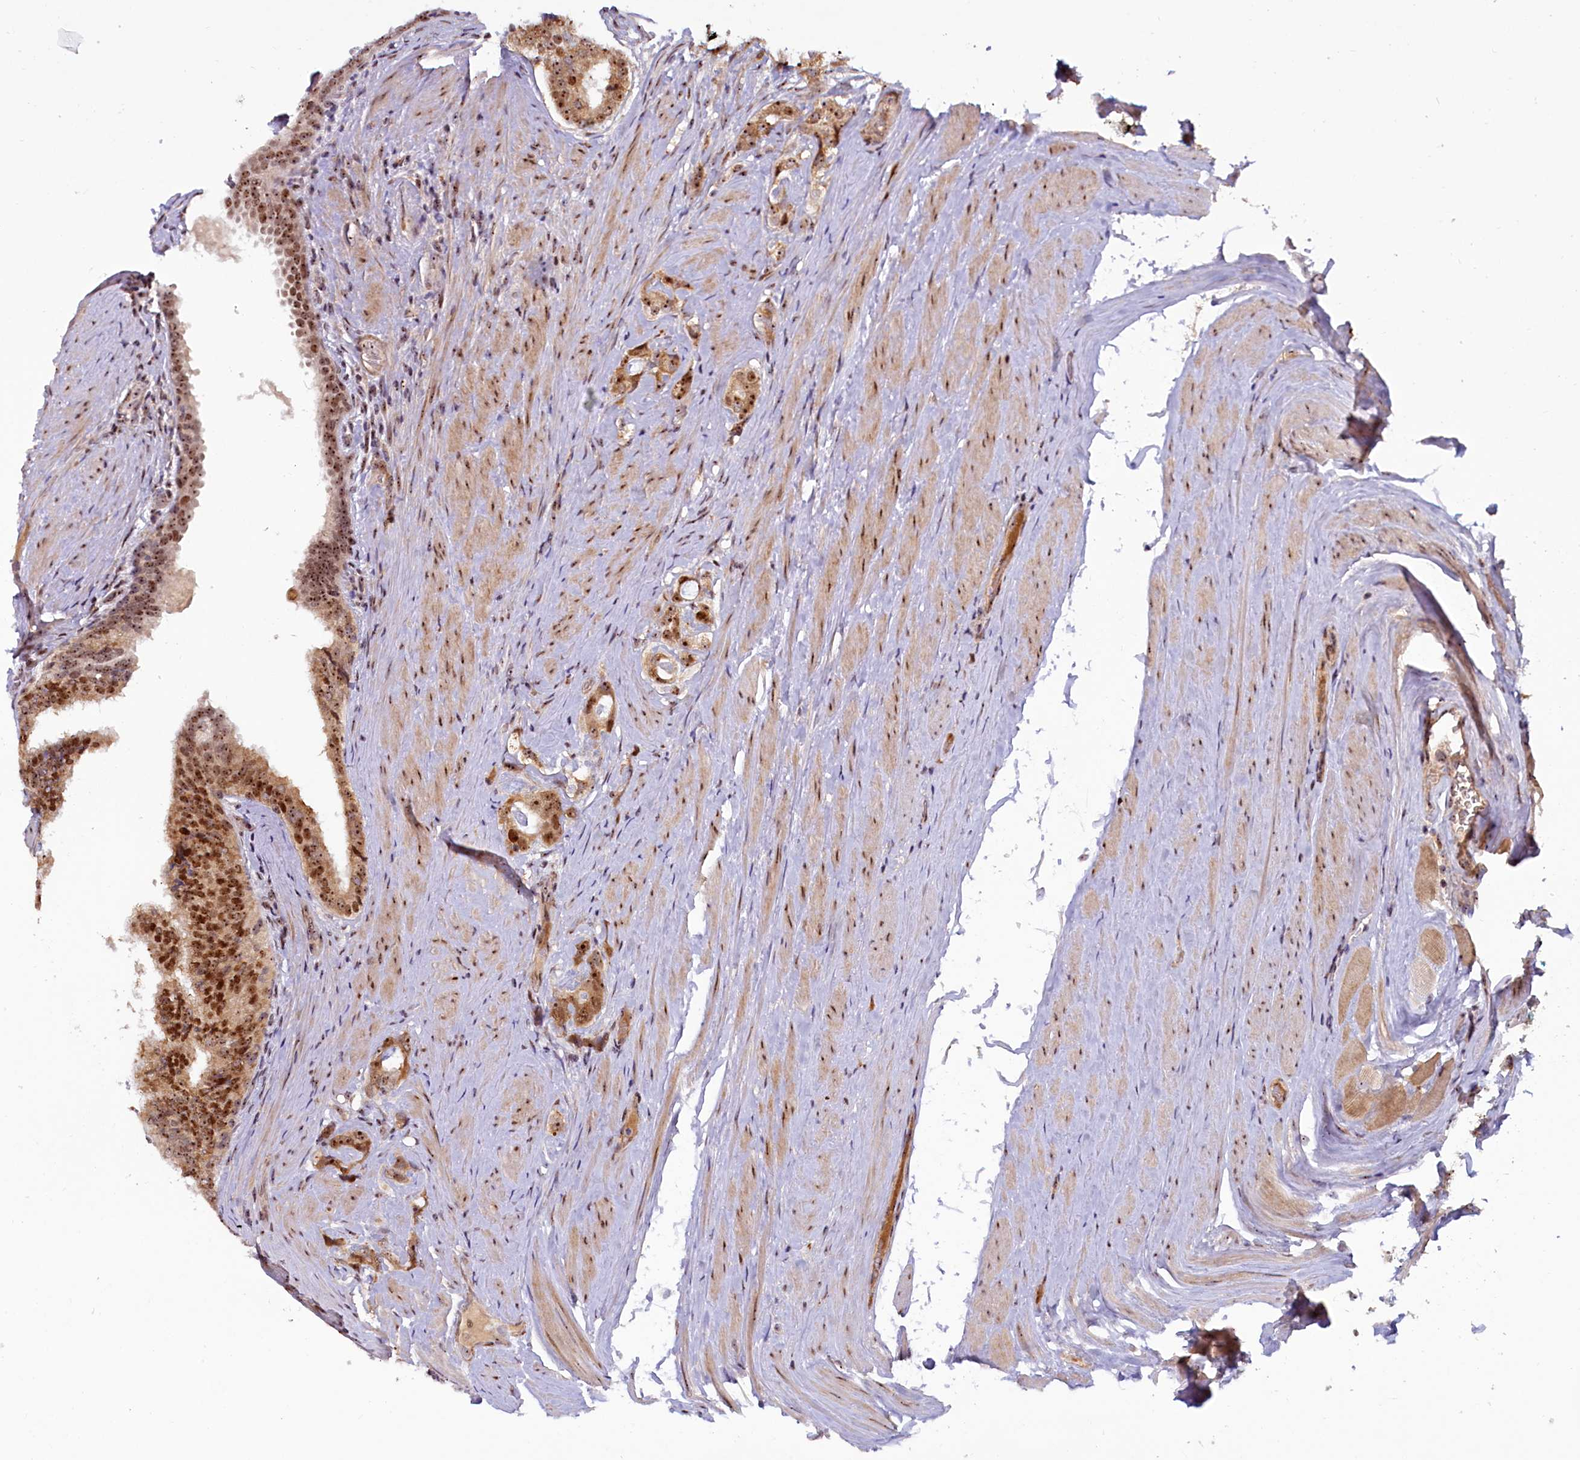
{"staining": {"intensity": "moderate", "quantity": ">75%", "location": "cytoplasmic/membranous,nuclear"}, "tissue": "prostate cancer", "cell_type": "Tumor cells", "image_type": "cancer", "snomed": [{"axis": "morphology", "description": "Adenocarcinoma, High grade"}, {"axis": "topography", "description": "Prostate"}], "caption": "High-magnification brightfield microscopy of prostate cancer (high-grade adenocarcinoma) stained with DAB (3,3'-diaminobenzidine) (brown) and counterstained with hematoxylin (blue). tumor cells exhibit moderate cytoplasmic/membranous and nuclear expression is identified in approximately>75% of cells. Using DAB (brown) and hematoxylin (blue) stains, captured at high magnification using brightfield microscopy.", "gene": "TCOF1", "patient": {"sex": "male", "age": 63}}